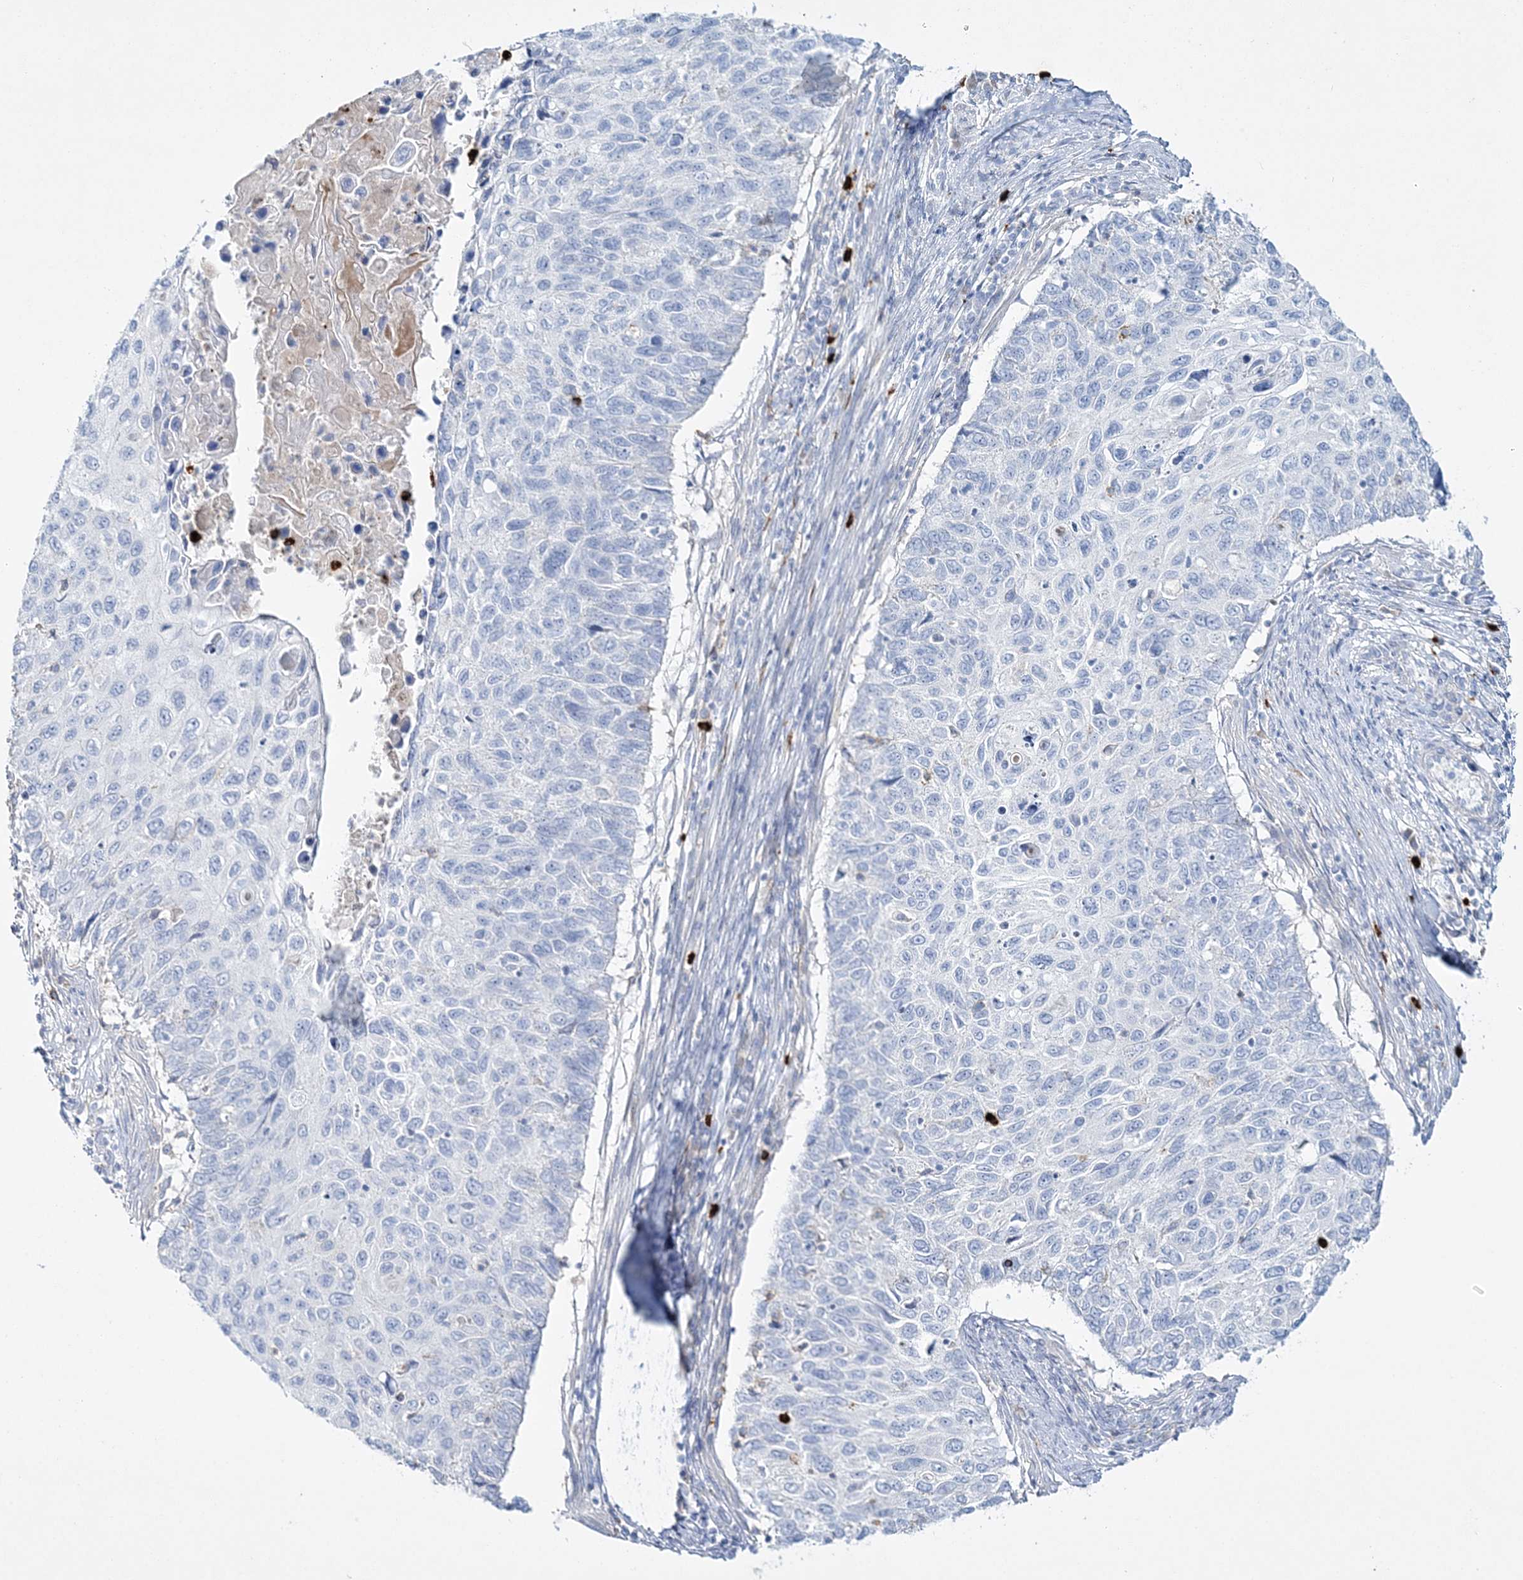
{"staining": {"intensity": "negative", "quantity": "none", "location": "none"}, "tissue": "cervical cancer", "cell_type": "Tumor cells", "image_type": "cancer", "snomed": [{"axis": "morphology", "description": "Squamous cell carcinoma, NOS"}, {"axis": "topography", "description": "Cervix"}], "caption": "Squamous cell carcinoma (cervical) was stained to show a protein in brown. There is no significant expression in tumor cells.", "gene": "WDSUB1", "patient": {"sex": "female", "age": 70}}